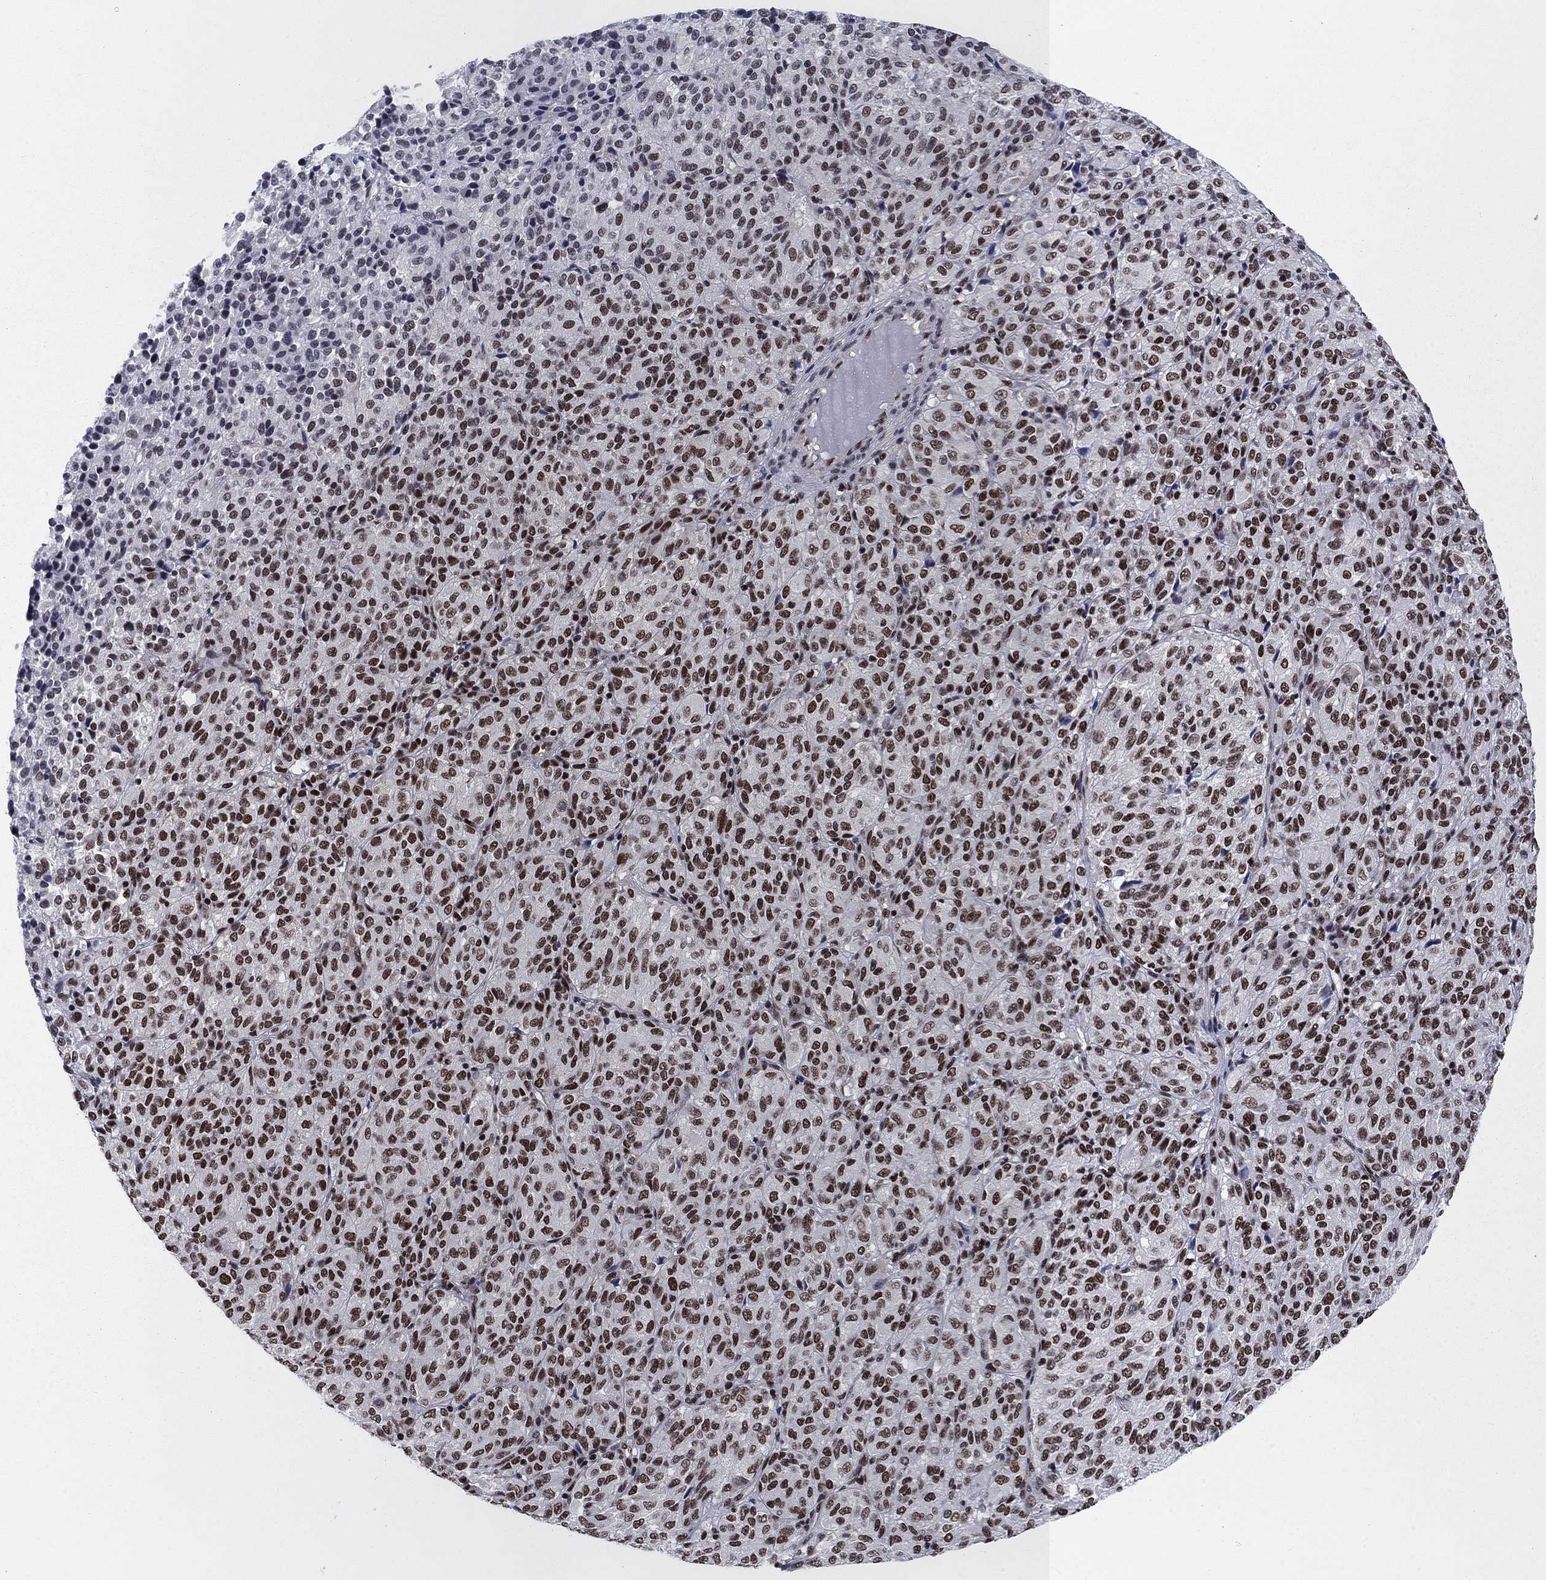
{"staining": {"intensity": "strong", "quantity": ">75%", "location": "nuclear"}, "tissue": "melanoma", "cell_type": "Tumor cells", "image_type": "cancer", "snomed": [{"axis": "morphology", "description": "Malignant melanoma, Metastatic site"}, {"axis": "topography", "description": "Brain"}], "caption": "This is an image of IHC staining of melanoma, which shows strong staining in the nuclear of tumor cells.", "gene": "RPRD1B", "patient": {"sex": "female", "age": 56}}